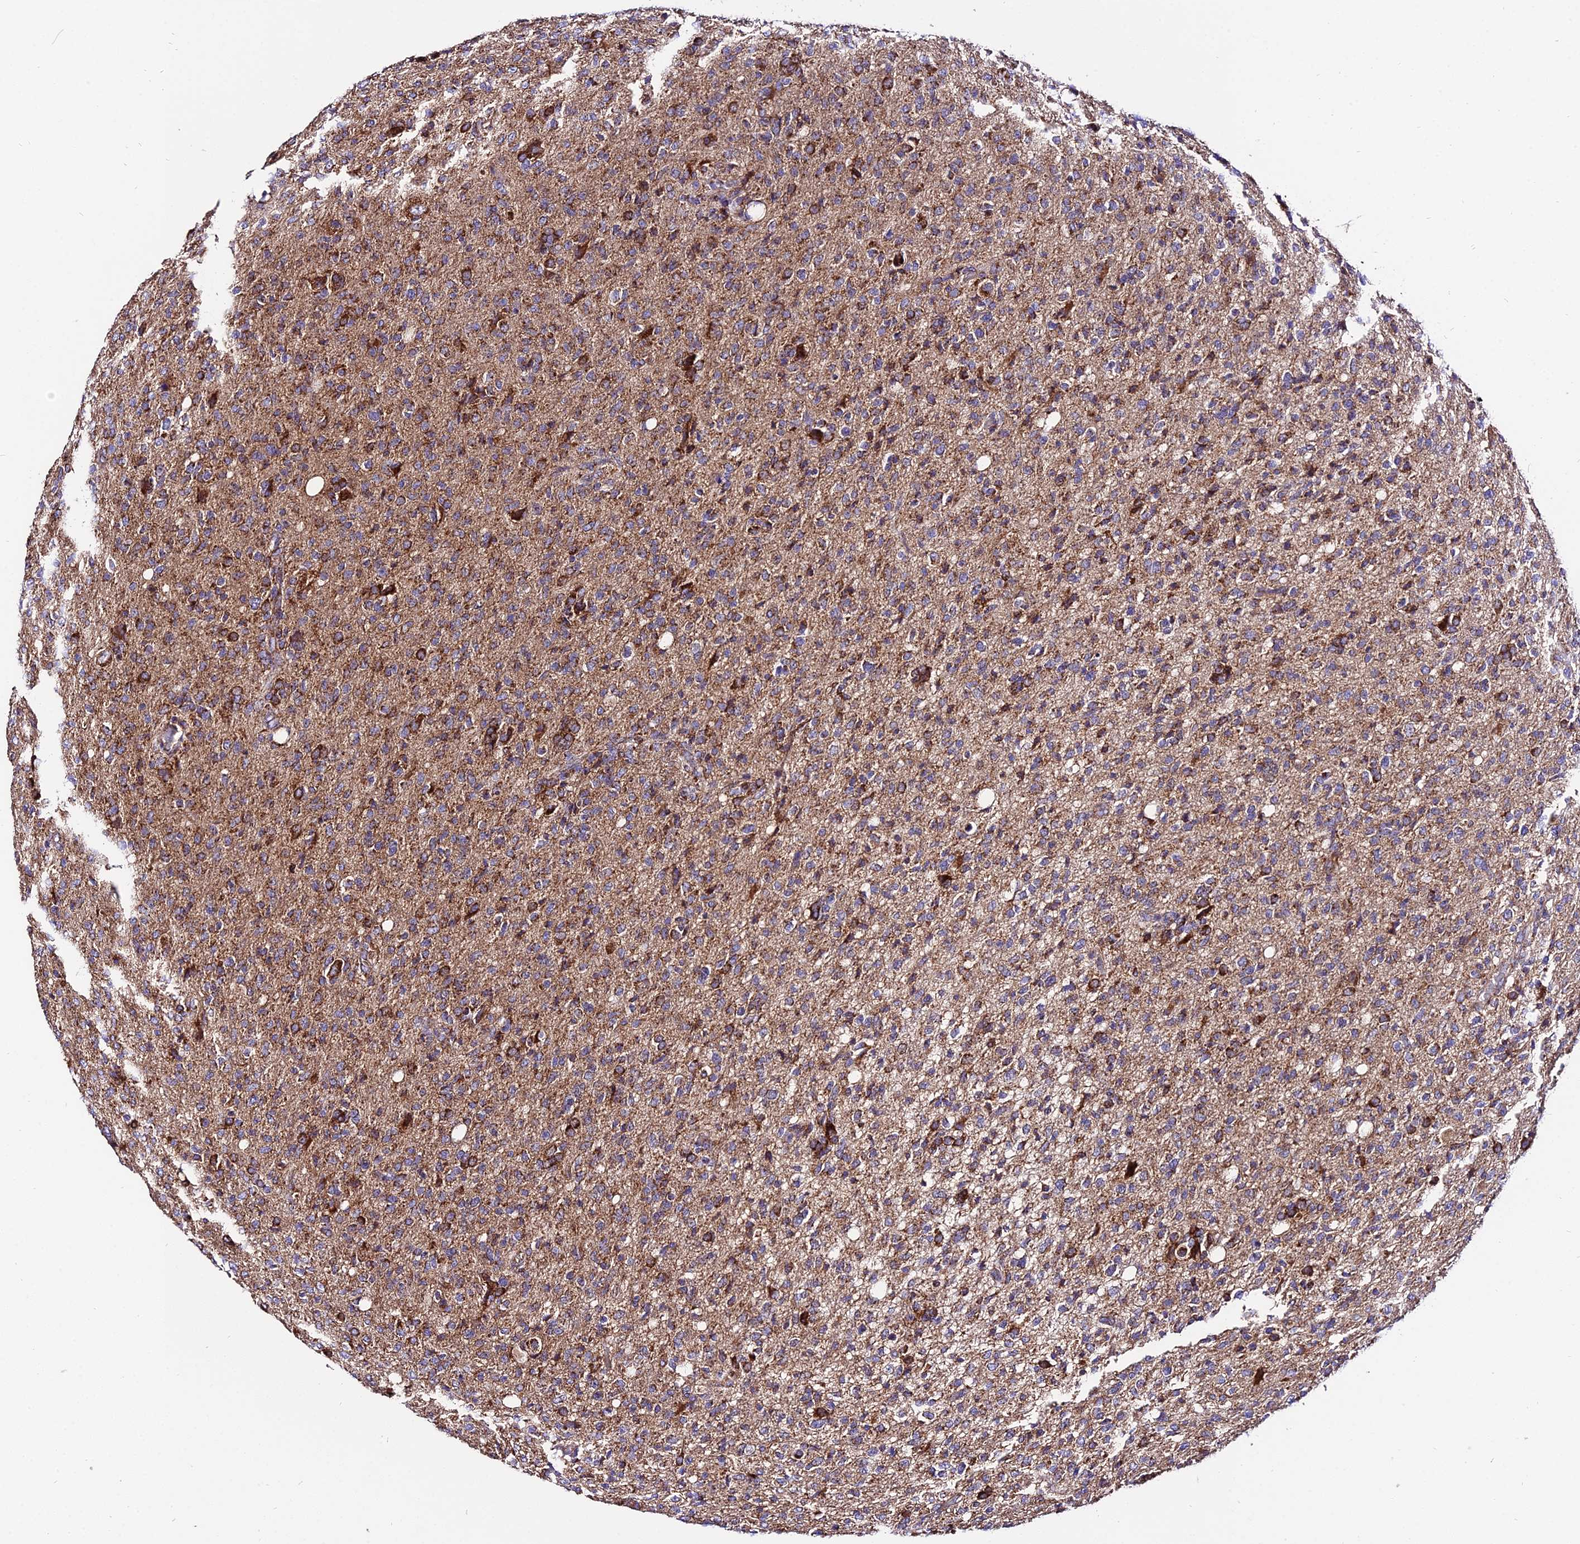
{"staining": {"intensity": "moderate", "quantity": ">75%", "location": "cytoplasmic/membranous"}, "tissue": "glioma", "cell_type": "Tumor cells", "image_type": "cancer", "snomed": [{"axis": "morphology", "description": "Glioma, malignant, High grade"}, {"axis": "topography", "description": "Brain"}], "caption": "Protein expression analysis of malignant high-grade glioma reveals moderate cytoplasmic/membranous positivity in approximately >75% of tumor cells.", "gene": "OCIAD1", "patient": {"sex": "female", "age": 57}}